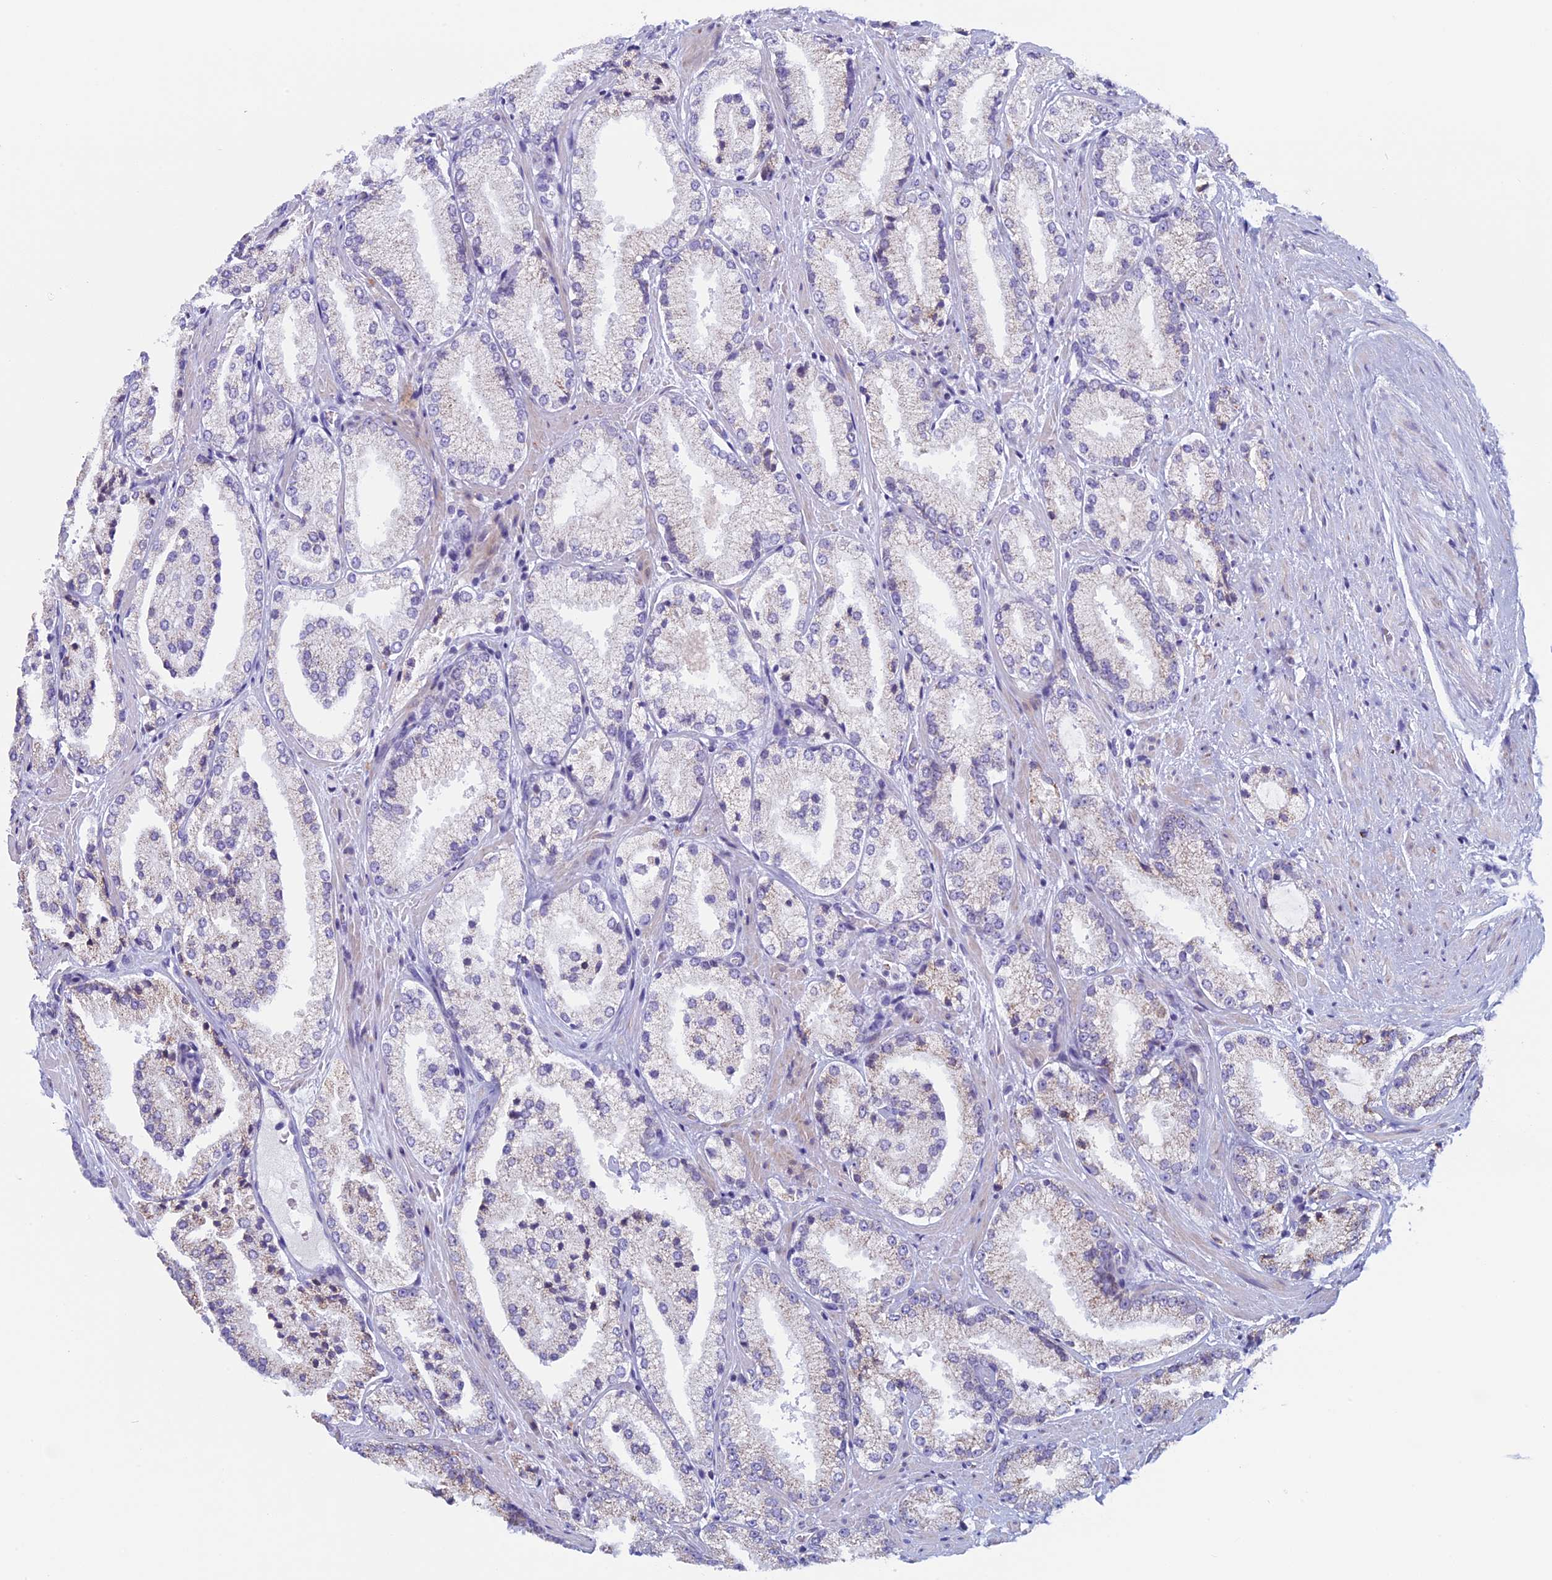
{"staining": {"intensity": "negative", "quantity": "none", "location": "none"}, "tissue": "prostate cancer", "cell_type": "Tumor cells", "image_type": "cancer", "snomed": [{"axis": "morphology", "description": "Adenocarcinoma, High grade"}, {"axis": "topography", "description": "Prostate"}], "caption": "An image of human prostate adenocarcinoma (high-grade) is negative for staining in tumor cells.", "gene": "ZNF563", "patient": {"sex": "male", "age": 73}}